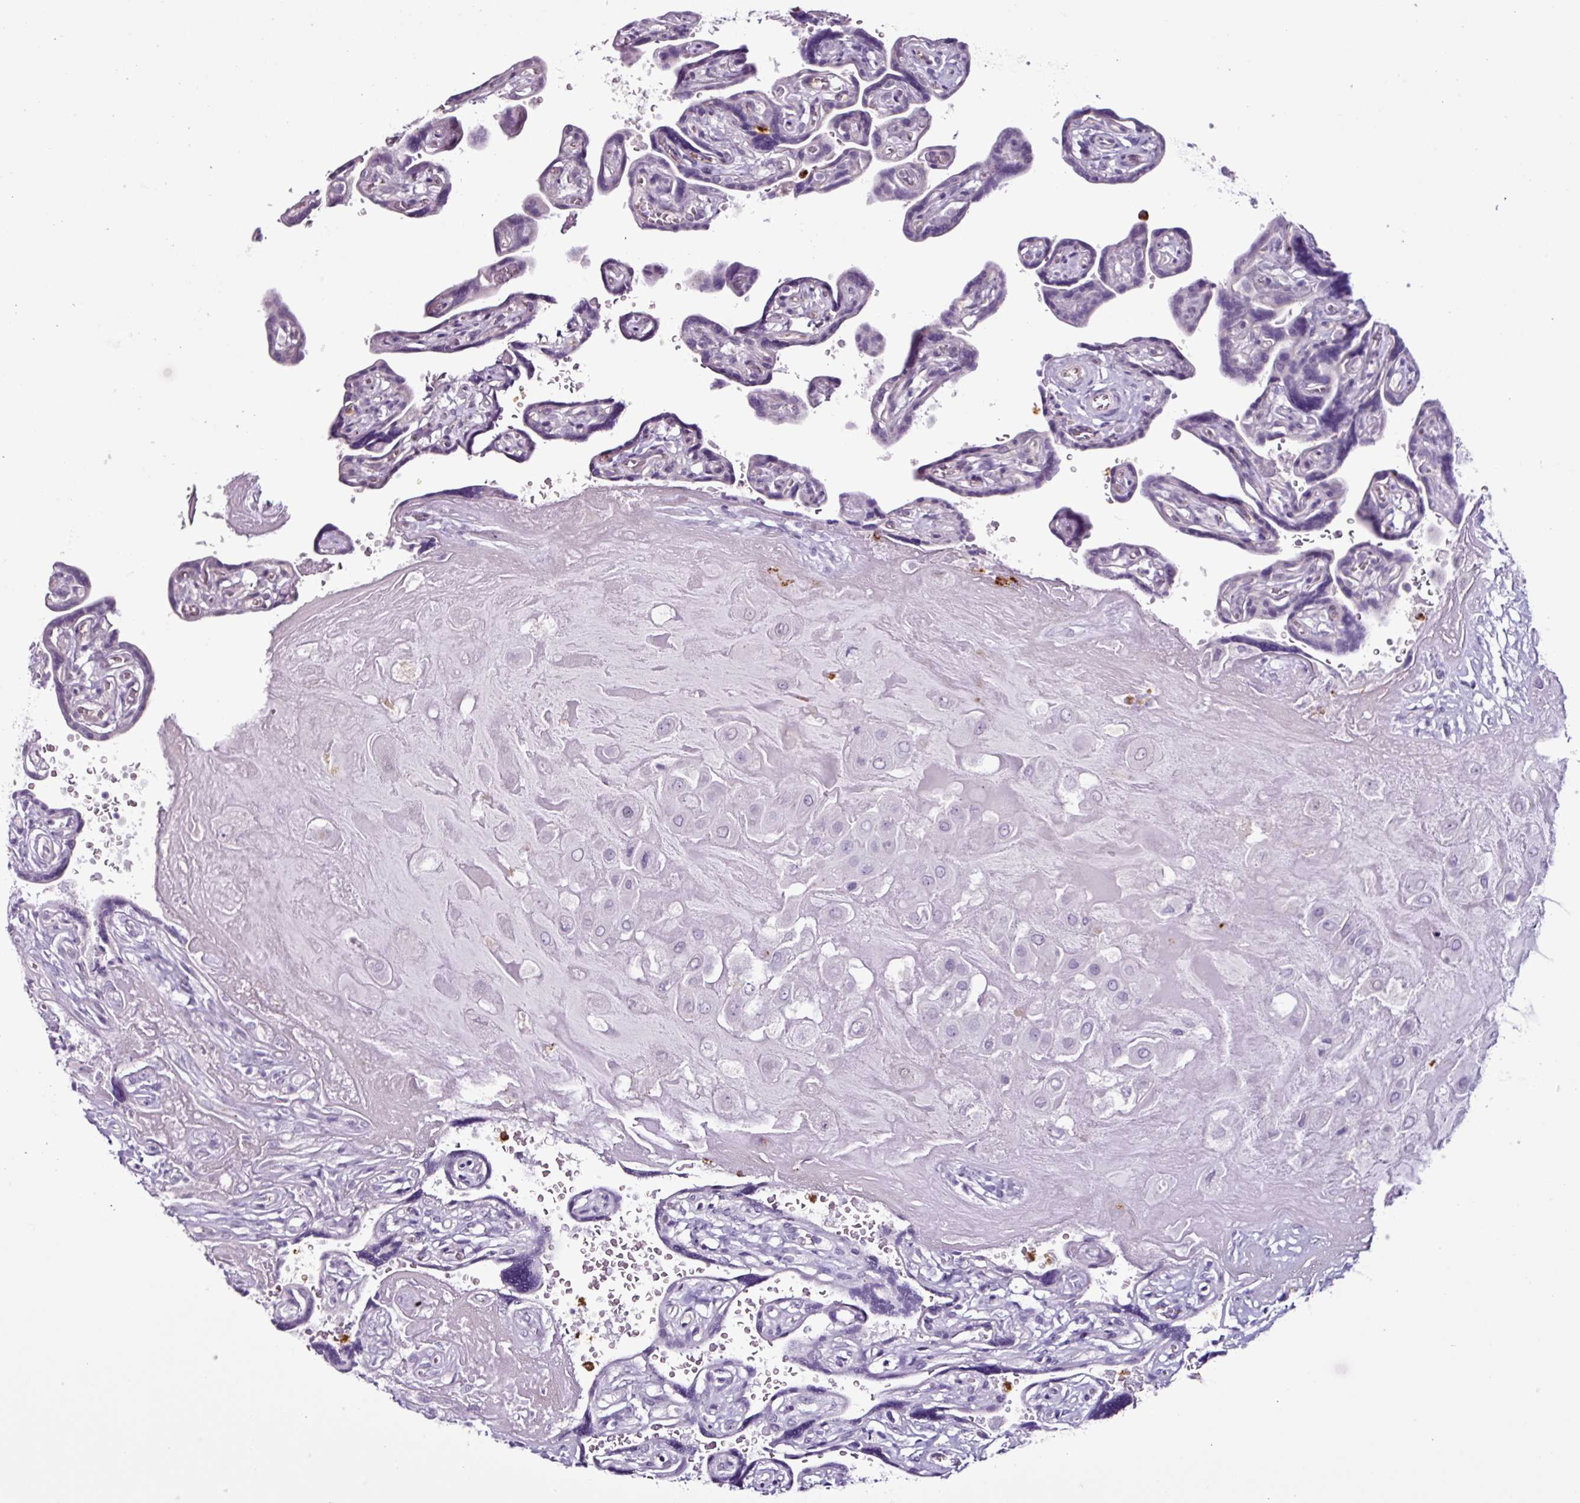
{"staining": {"intensity": "negative", "quantity": "none", "location": "none"}, "tissue": "placenta", "cell_type": "Decidual cells", "image_type": "normal", "snomed": [{"axis": "morphology", "description": "Normal tissue, NOS"}, {"axis": "topography", "description": "Placenta"}], "caption": "DAB (3,3'-diaminobenzidine) immunohistochemical staining of benign human placenta displays no significant expression in decidual cells. (DAB IHC, high magnification).", "gene": "TMEM178A", "patient": {"sex": "female", "age": 32}}